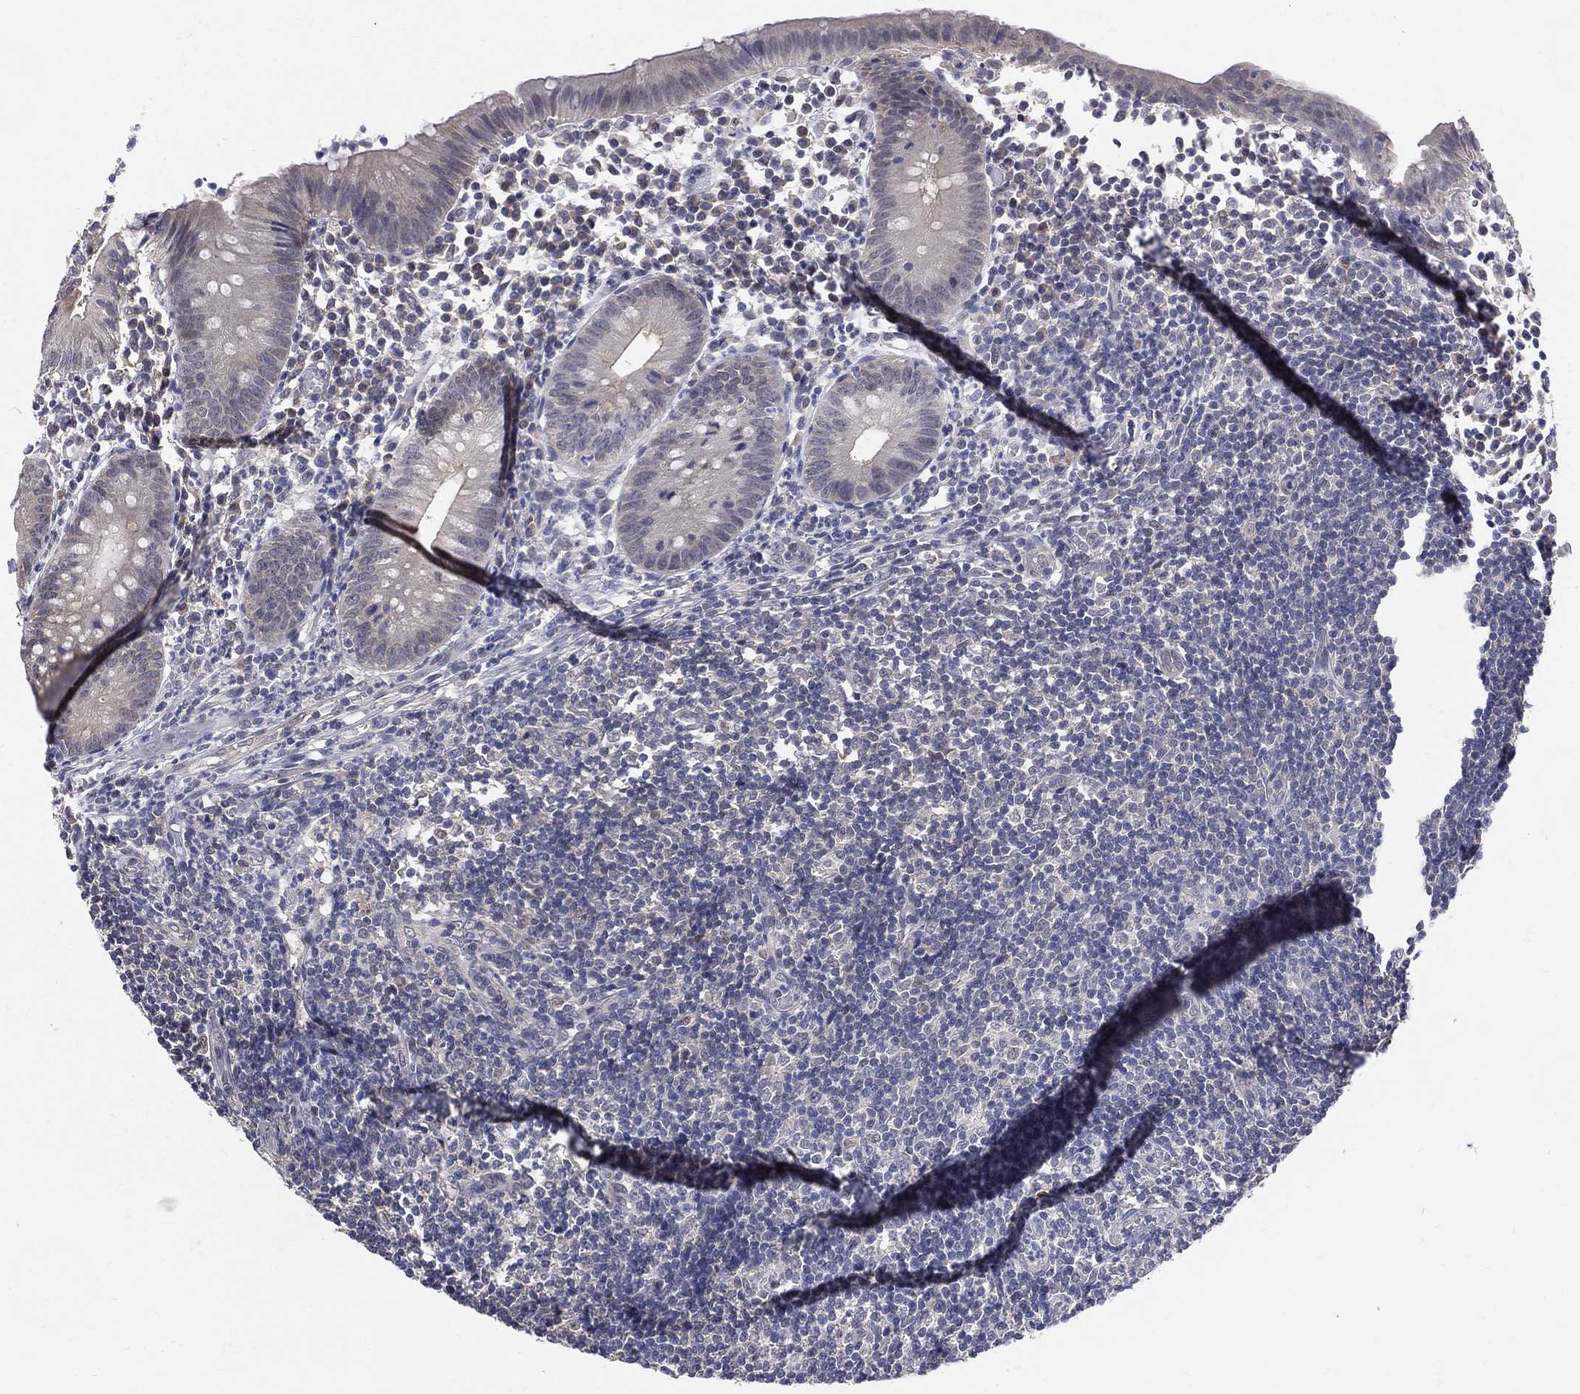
{"staining": {"intensity": "negative", "quantity": "none", "location": "none"}, "tissue": "appendix", "cell_type": "Glandular cells", "image_type": "normal", "snomed": [{"axis": "morphology", "description": "Normal tissue, NOS"}, {"axis": "topography", "description": "Appendix"}], "caption": "High power microscopy micrograph of an immunohistochemistry (IHC) photomicrograph of unremarkable appendix, revealing no significant expression in glandular cells. The staining is performed using DAB (3,3'-diaminobenzidine) brown chromogen with nuclei counter-stained in using hematoxylin.", "gene": "DLG4", "patient": {"sex": "female", "age": 40}}